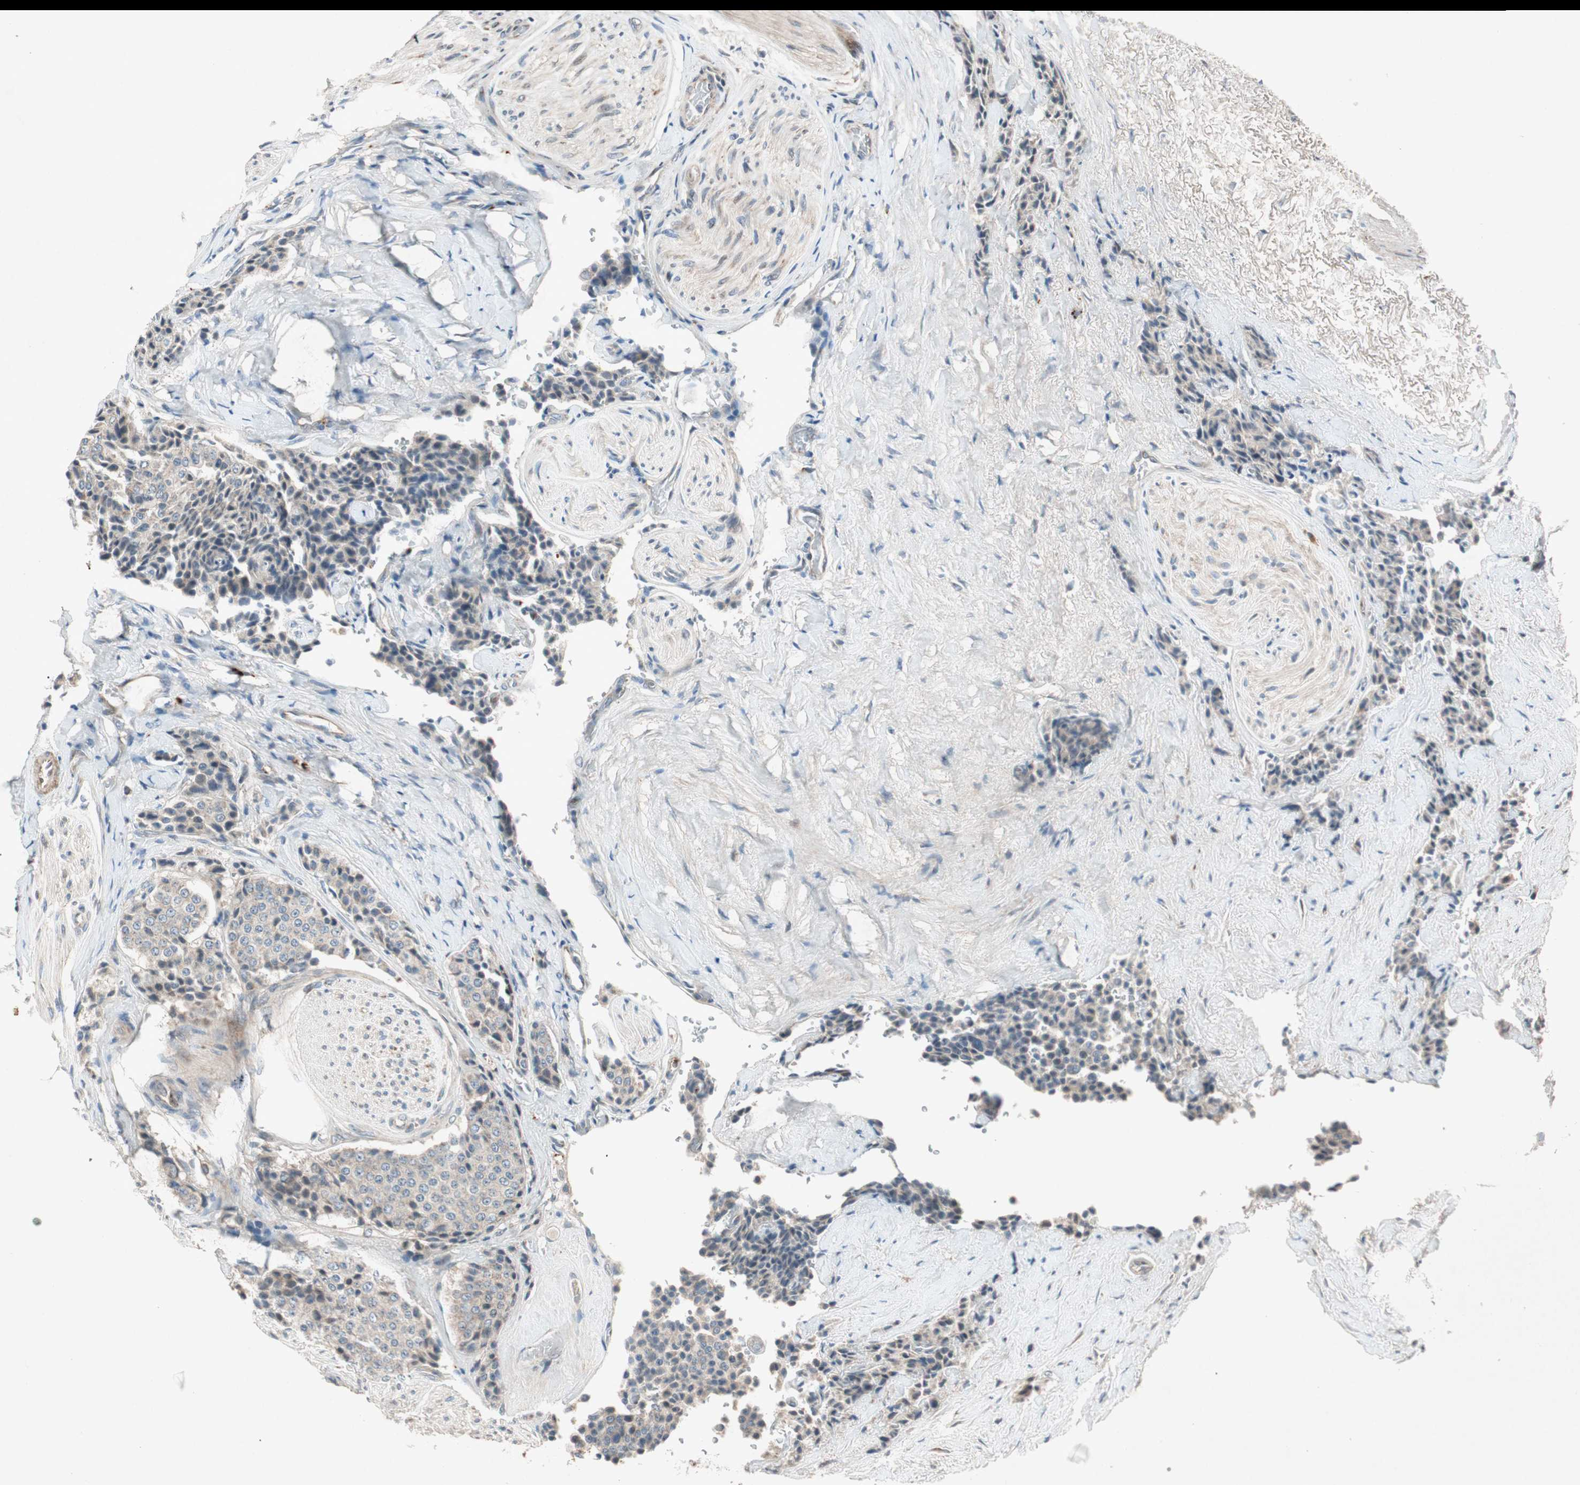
{"staining": {"intensity": "weak", "quantity": "25%-75%", "location": "cytoplasmic/membranous"}, "tissue": "carcinoid", "cell_type": "Tumor cells", "image_type": "cancer", "snomed": [{"axis": "morphology", "description": "Carcinoid, malignant, NOS"}, {"axis": "topography", "description": "Colon"}], "caption": "Weak cytoplasmic/membranous staining is seen in about 25%-75% of tumor cells in carcinoid.", "gene": "APOO", "patient": {"sex": "female", "age": 61}}